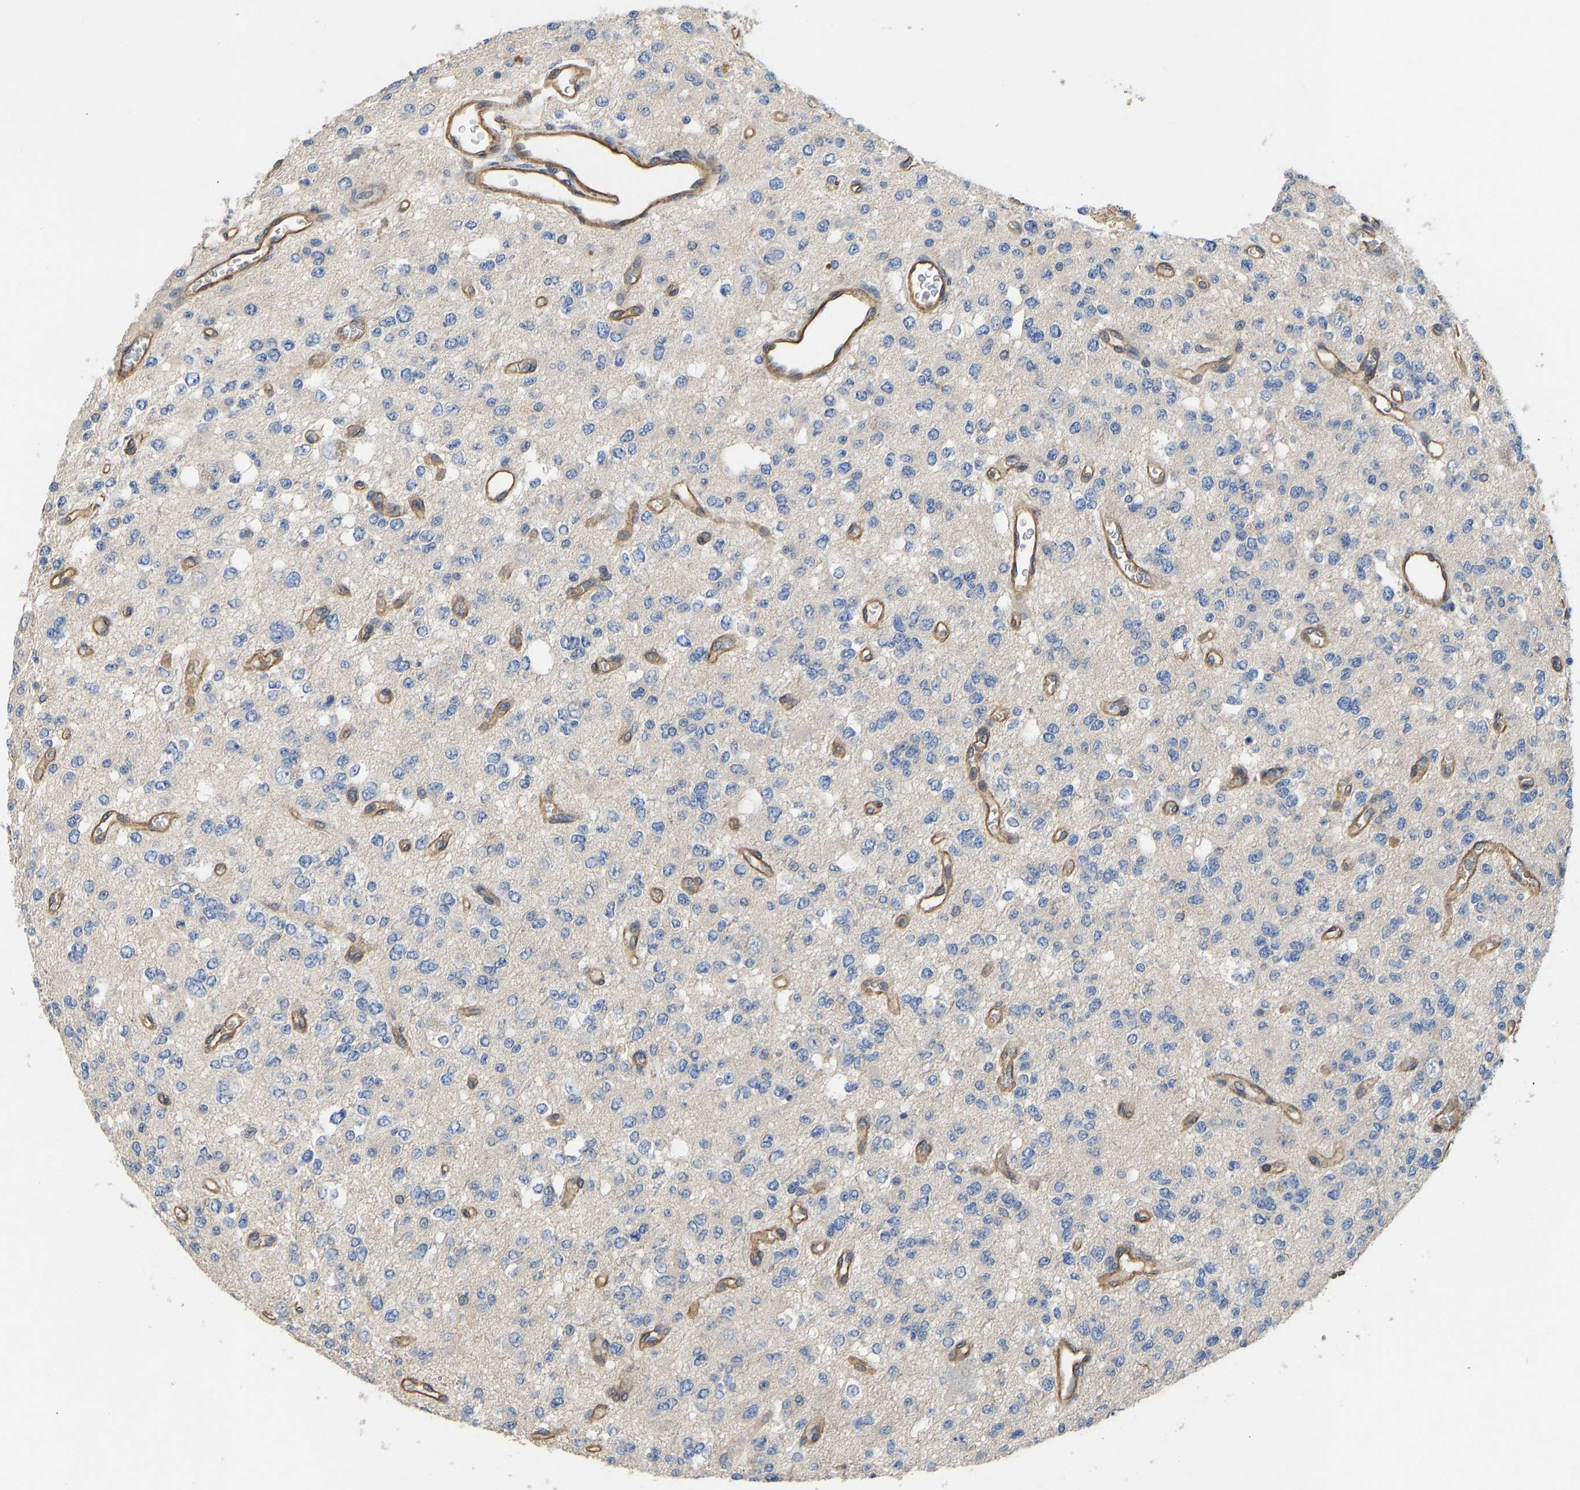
{"staining": {"intensity": "negative", "quantity": "none", "location": "none"}, "tissue": "glioma", "cell_type": "Tumor cells", "image_type": "cancer", "snomed": [{"axis": "morphology", "description": "Glioma, malignant, Low grade"}, {"axis": "topography", "description": "Brain"}], "caption": "This is an IHC photomicrograph of low-grade glioma (malignant). There is no expression in tumor cells.", "gene": "ELMO2", "patient": {"sex": "male", "age": 38}}